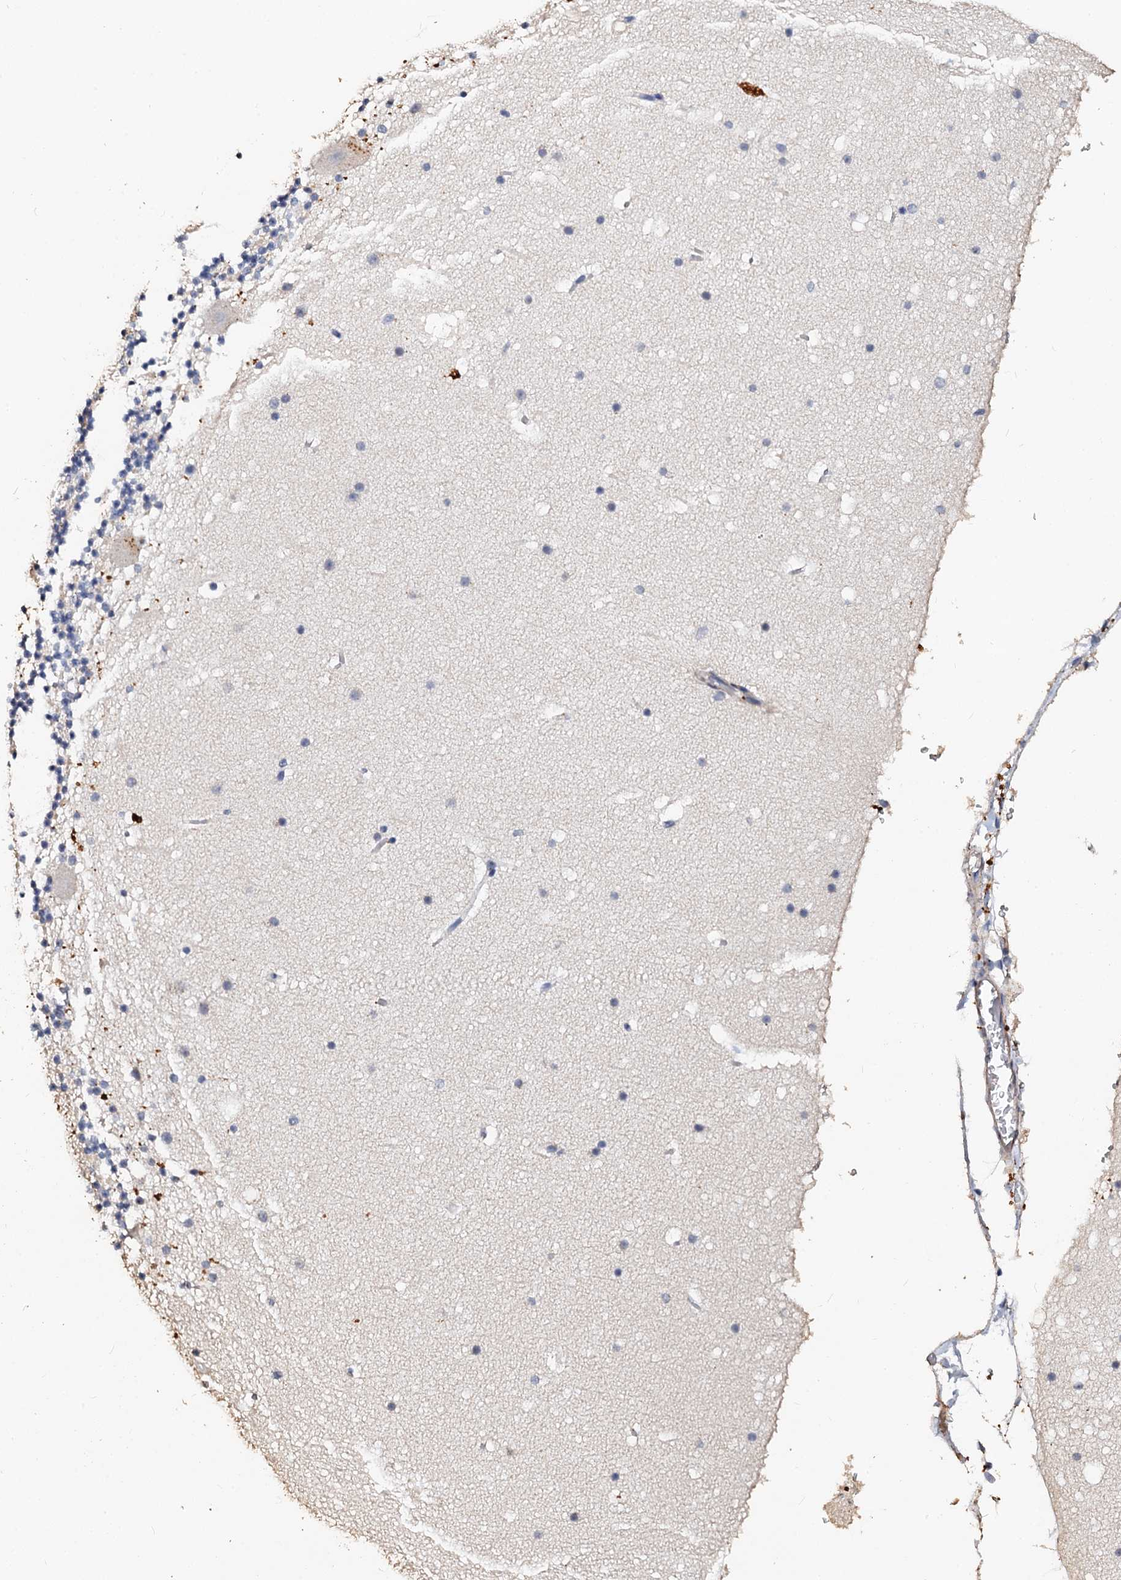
{"staining": {"intensity": "negative", "quantity": "none", "location": "none"}, "tissue": "cerebellum", "cell_type": "Cells in granular layer", "image_type": "normal", "snomed": [{"axis": "morphology", "description": "Normal tissue, NOS"}, {"axis": "topography", "description": "Cerebellum"}], "caption": "This is an immunohistochemistry histopathology image of benign human cerebellum. There is no positivity in cells in granular layer.", "gene": "VPS36", "patient": {"sex": "male", "age": 57}}